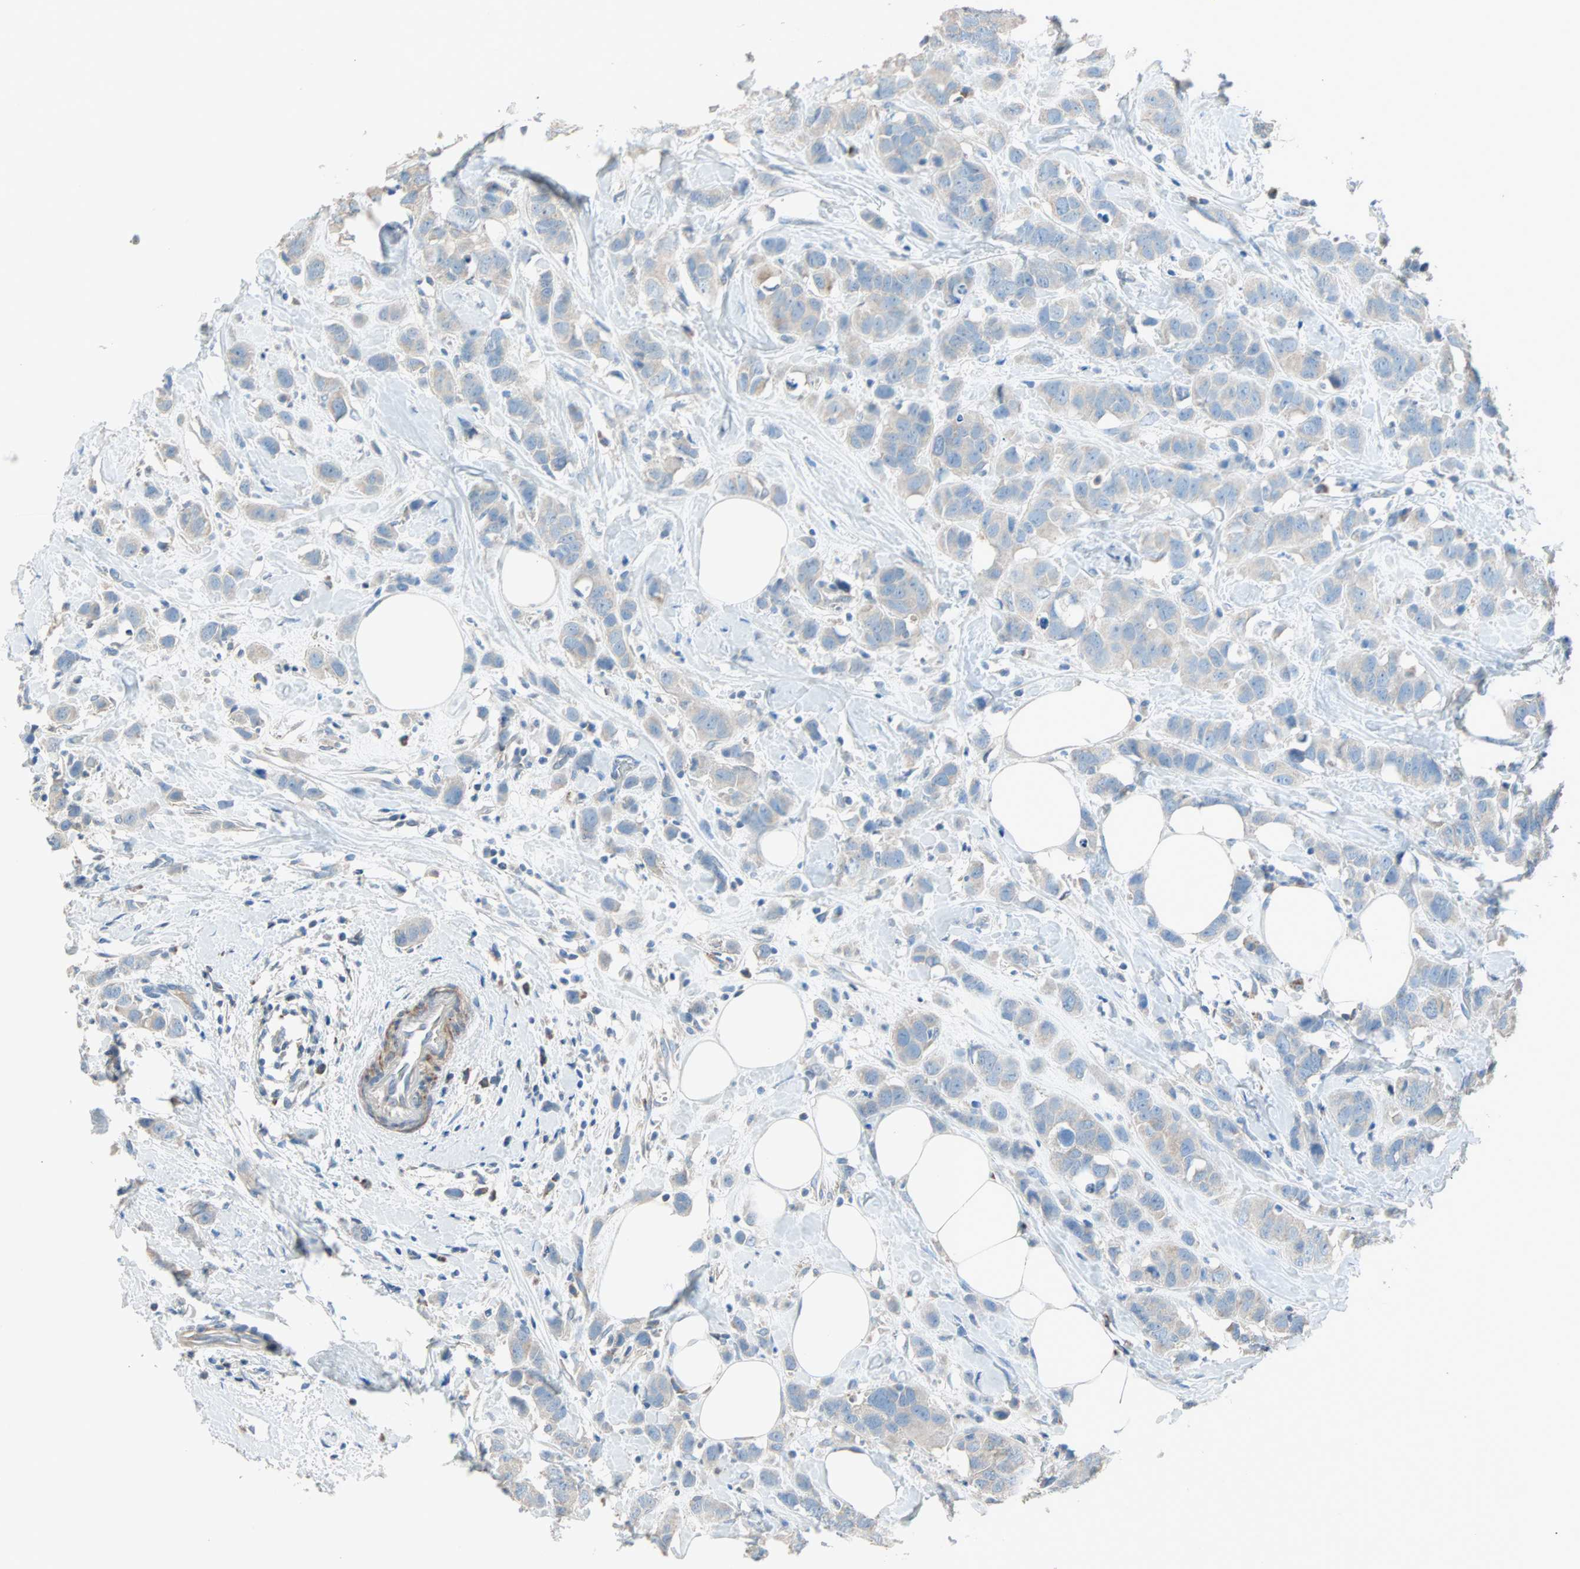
{"staining": {"intensity": "weak", "quantity": "25%-75%", "location": "cytoplasmic/membranous"}, "tissue": "breast cancer", "cell_type": "Tumor cells", "image_type": "cancer", "snomed": [{"axis": "morphology", "description": "Normal tissue, NOS"}, {"axis": "morphology", "description": "Duct carcinoma"}, {"axis": "topography", "description": "Breast"}], "caption": "Weak cytoplasmic/membranous protein expression is present in approximately 25%-75% of tumor cells in intraductal carcinoma (breast).", "gene": "ACVRL1", "patient": {"sex": "female", "age": 50}}